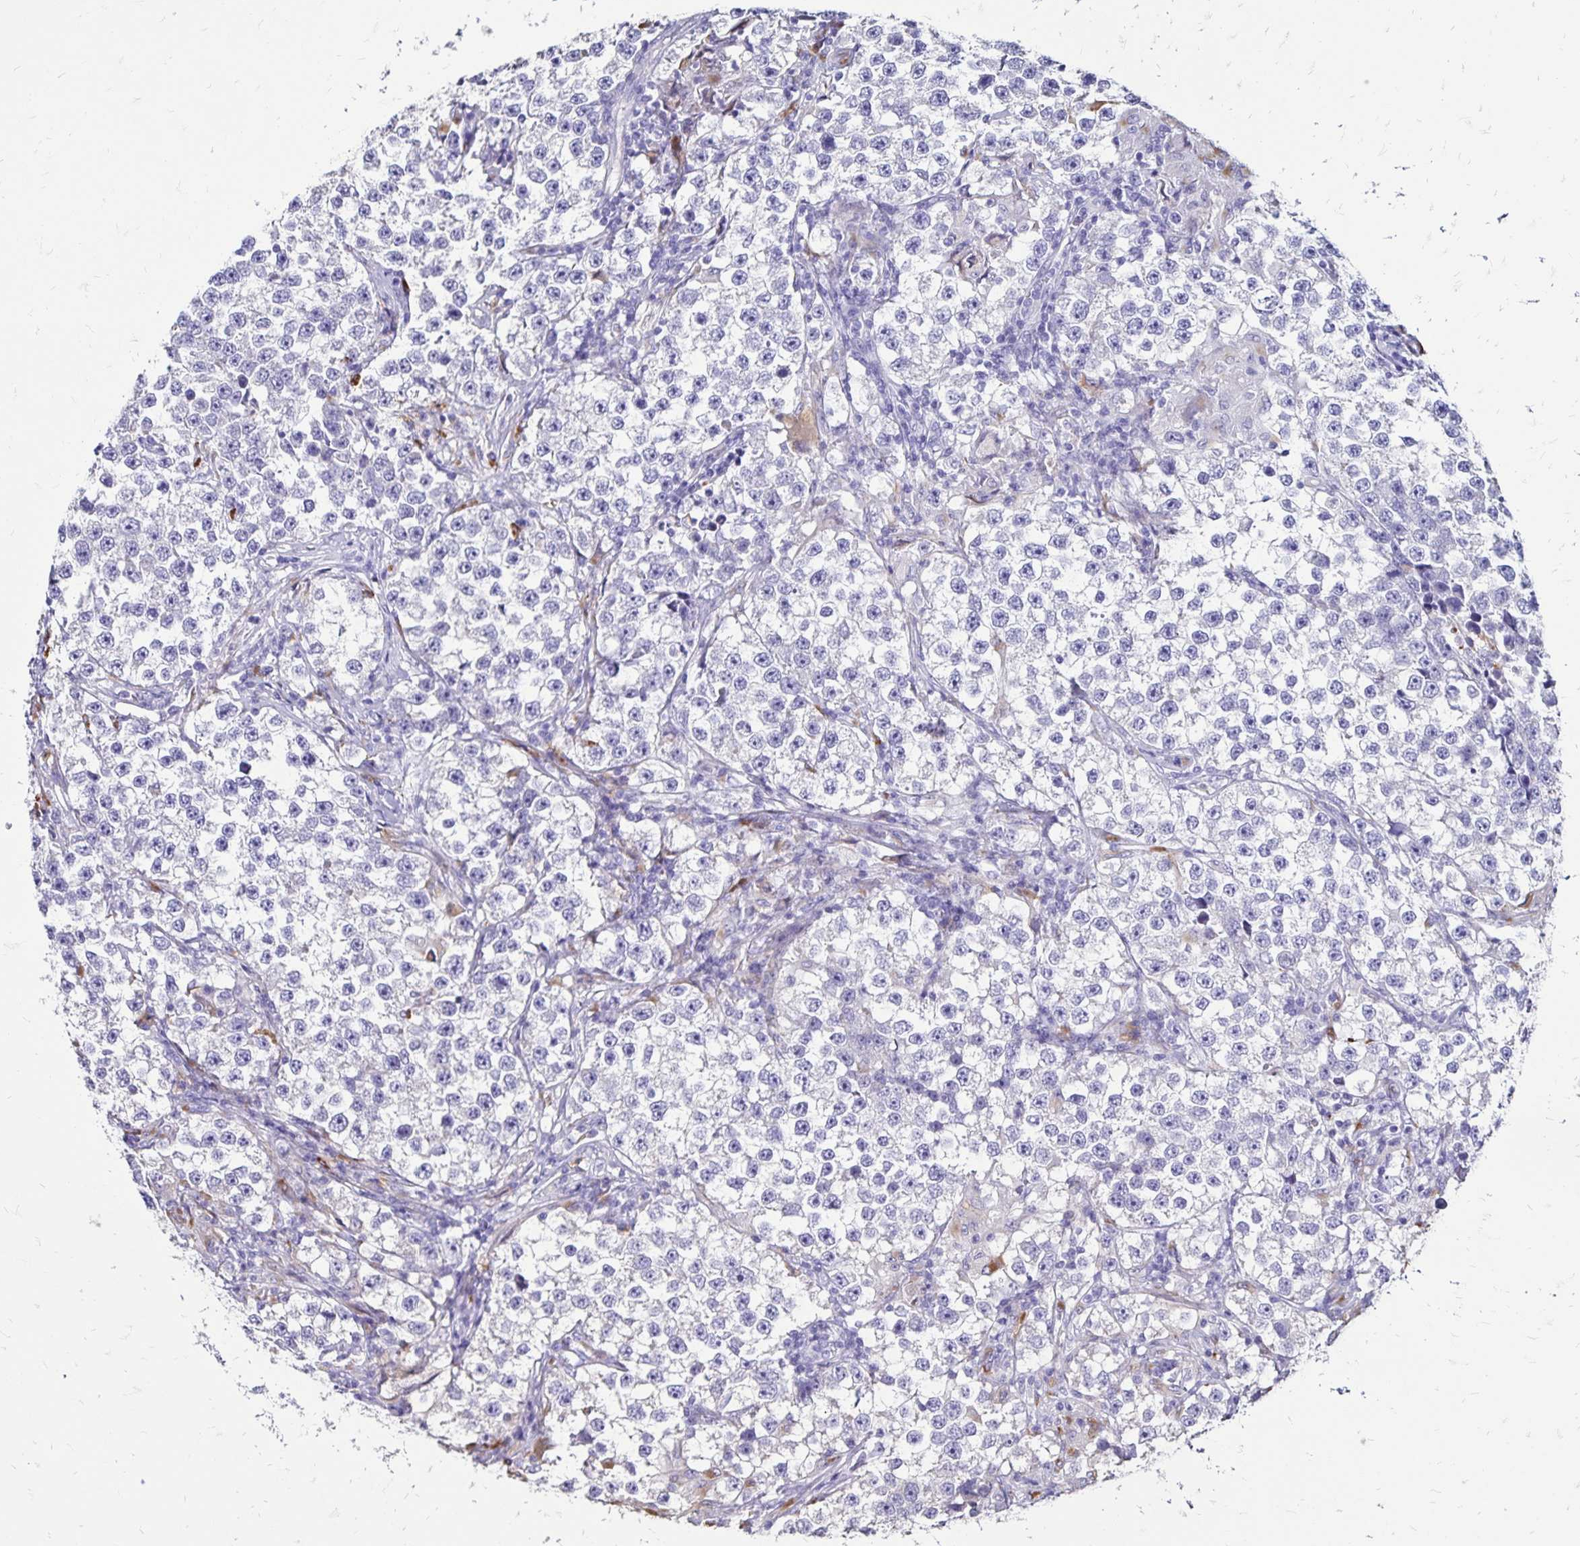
{"staining": {"intensity": "negative", "quantity": "none", "location": "none"}, "tissue": "testis cancer", "cell_type": "Tumor cells", "image_type": "cancer", "snomed": [{"axis": "morphology", "description": "Seminoma, NOS"}, {"axis": "topography", "description": "Testis"}], "caption": "Protein analysis of testis cancer (seminoma) reveals no significant expression in tumor cells.", "gene": "EVPL", "patient": {"sex": "male", "age": 46}}